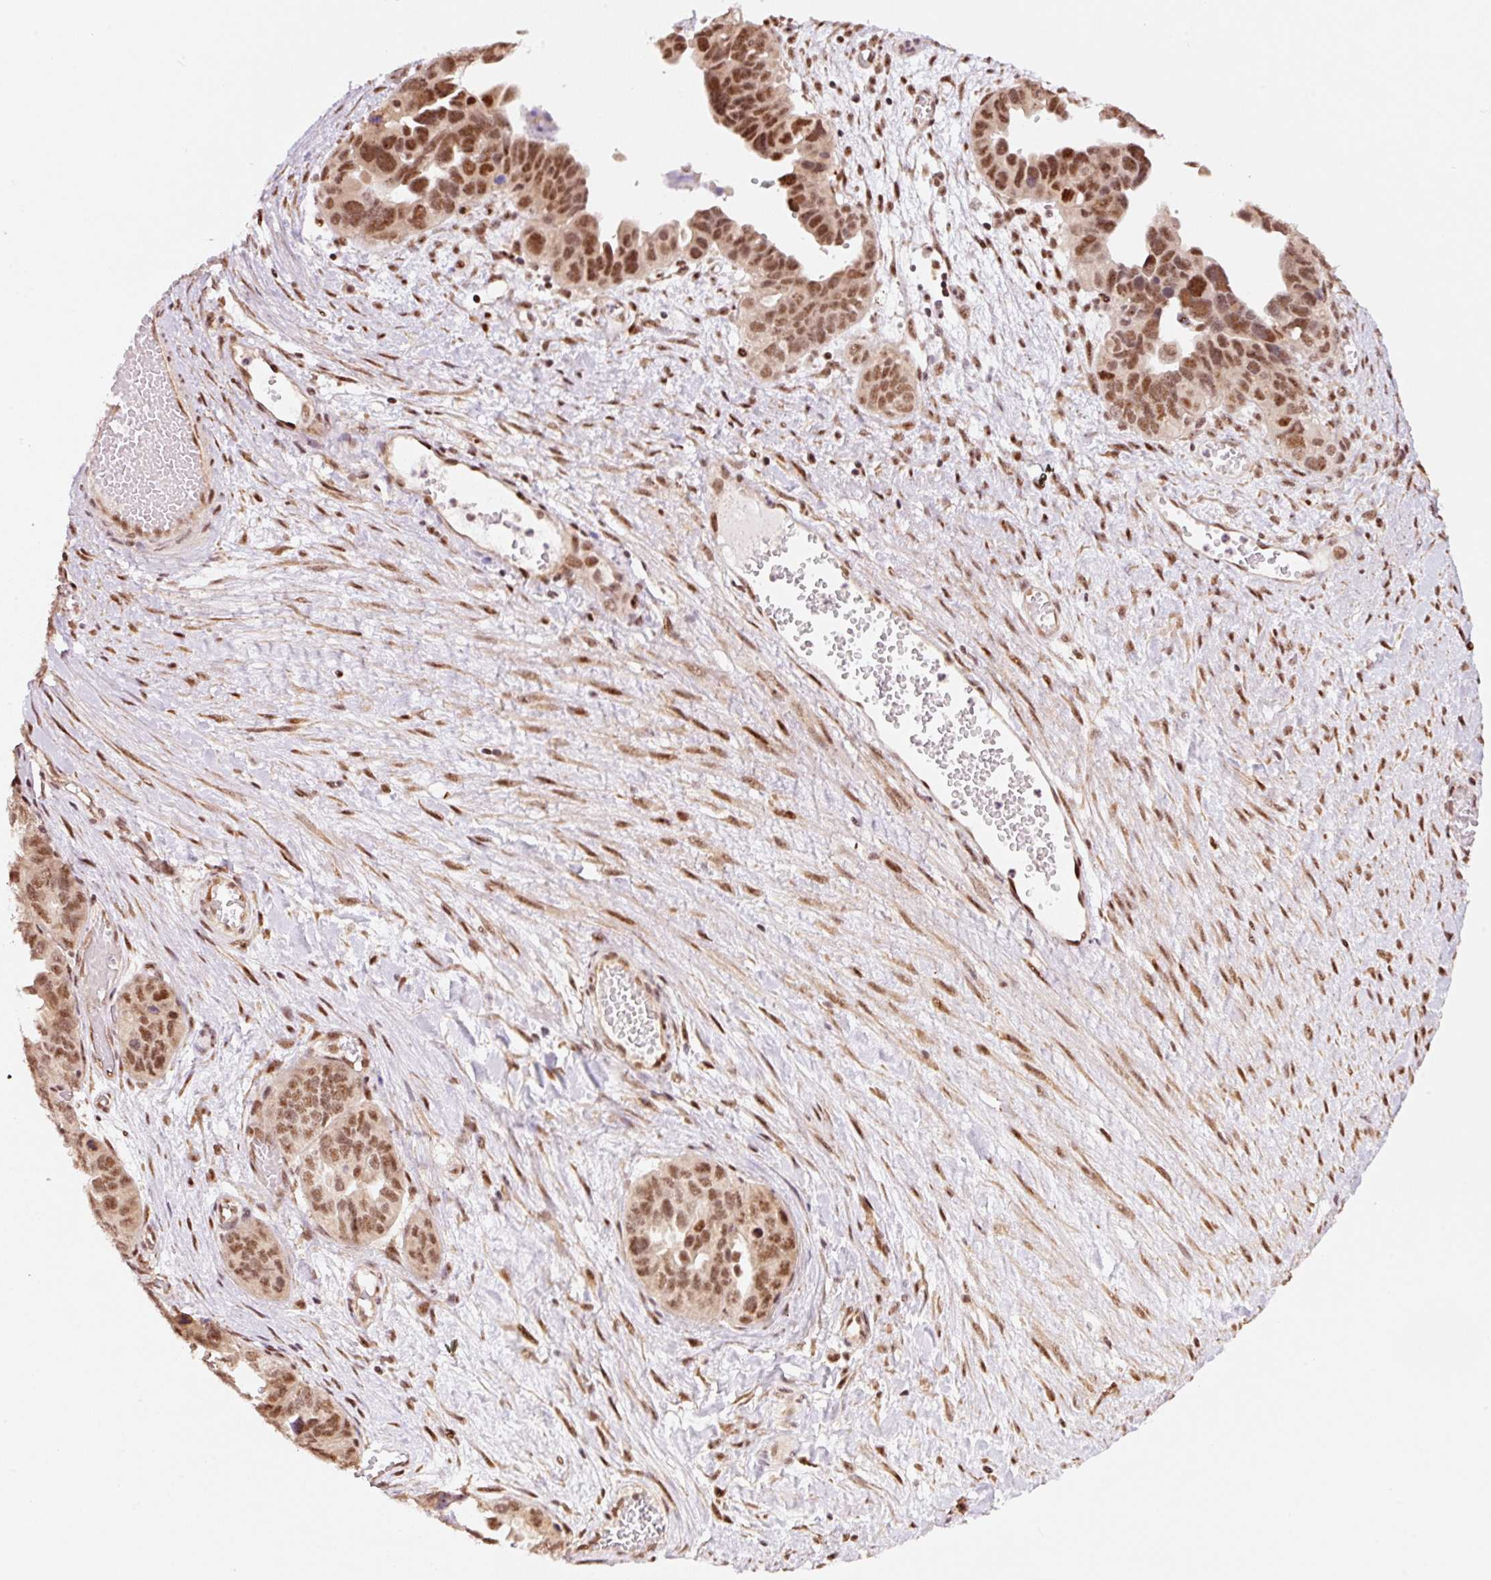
{"staining": {"intensity": "moderate", "quantity": ">75%", "location": "nuclear"}, "tissue": "ovarian cancer", "cell_type": "Tumor cells", "image_type": "cancer", "snomed": [{"axis": "morphology", "description": "Cystadenocarcinoma, serous, NOS"}, {"axis": "topography", "description": "Ovary"}], "caption": "Protein positivity by immunohistochemistry (IHC) displays moderate nuclear staining in about >75% of tumor cells in ovarian serous cystadenocarcinoma.", "gene": "INTS8", "patient": {"sex": "female", "age": 64}}